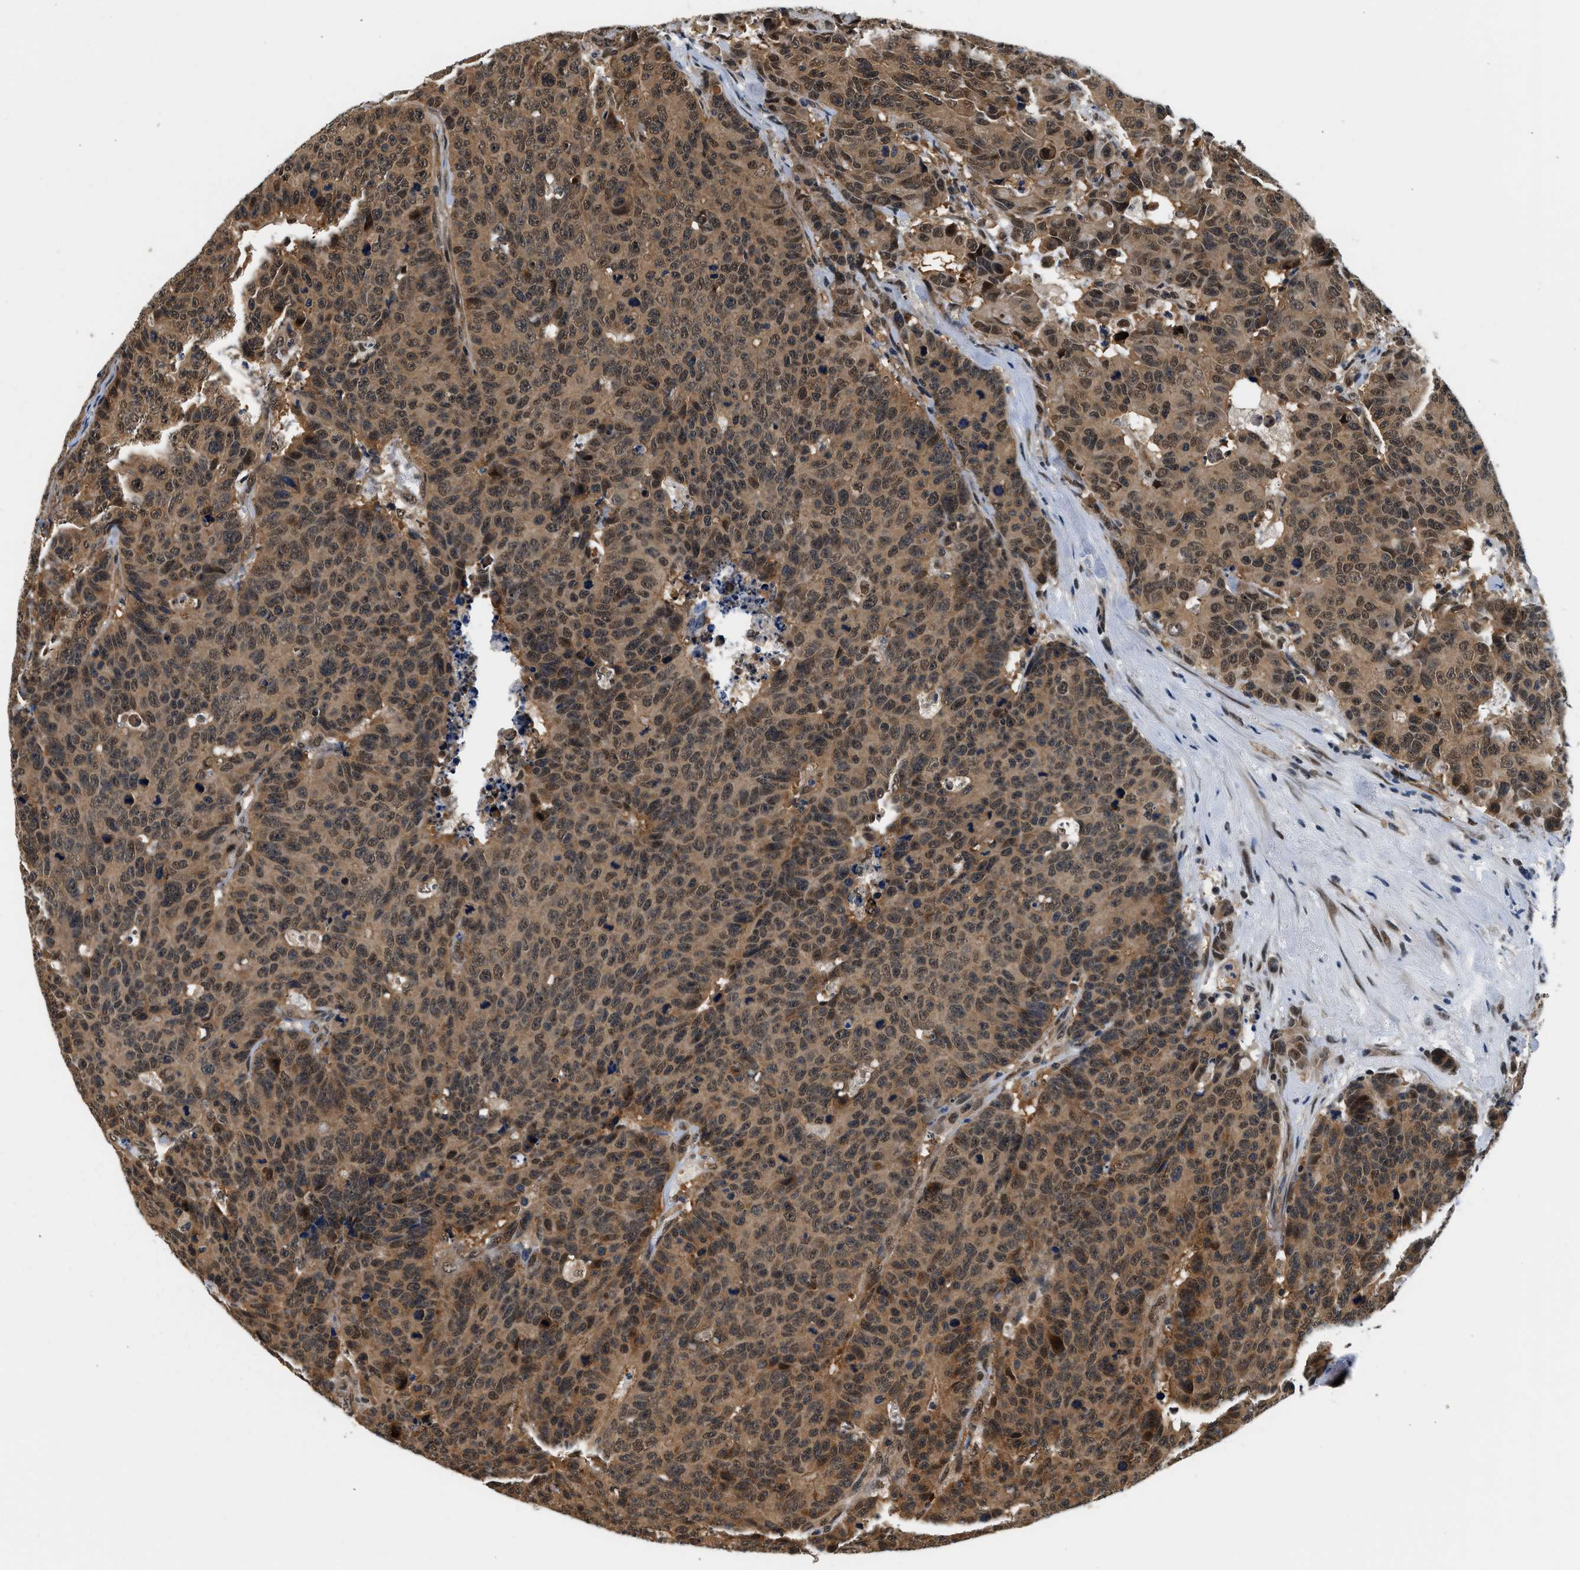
{"staining": {"intensity": "moderate", "quantity": ">75%", "location": "cytoplasmic/membranous,nuclear"}, "tissue": "colorectal cancer", "cell_type": "Tumor cells", "image_type": "cancer", "snomed": [{"axis": "morphology", "description": "Adenocarcinoma, NOS"}, {"axis": "topography", "description": "Colon"}], "caption": "Colorectal adenocarcinoma stained with immunohistochemistry demonstrates moderate cytoplasmic/membranous and nuclear staining in about >75% of tumor cells.", "gene": "PSMD3", "patient": {"sex": "female", "age": 86}}